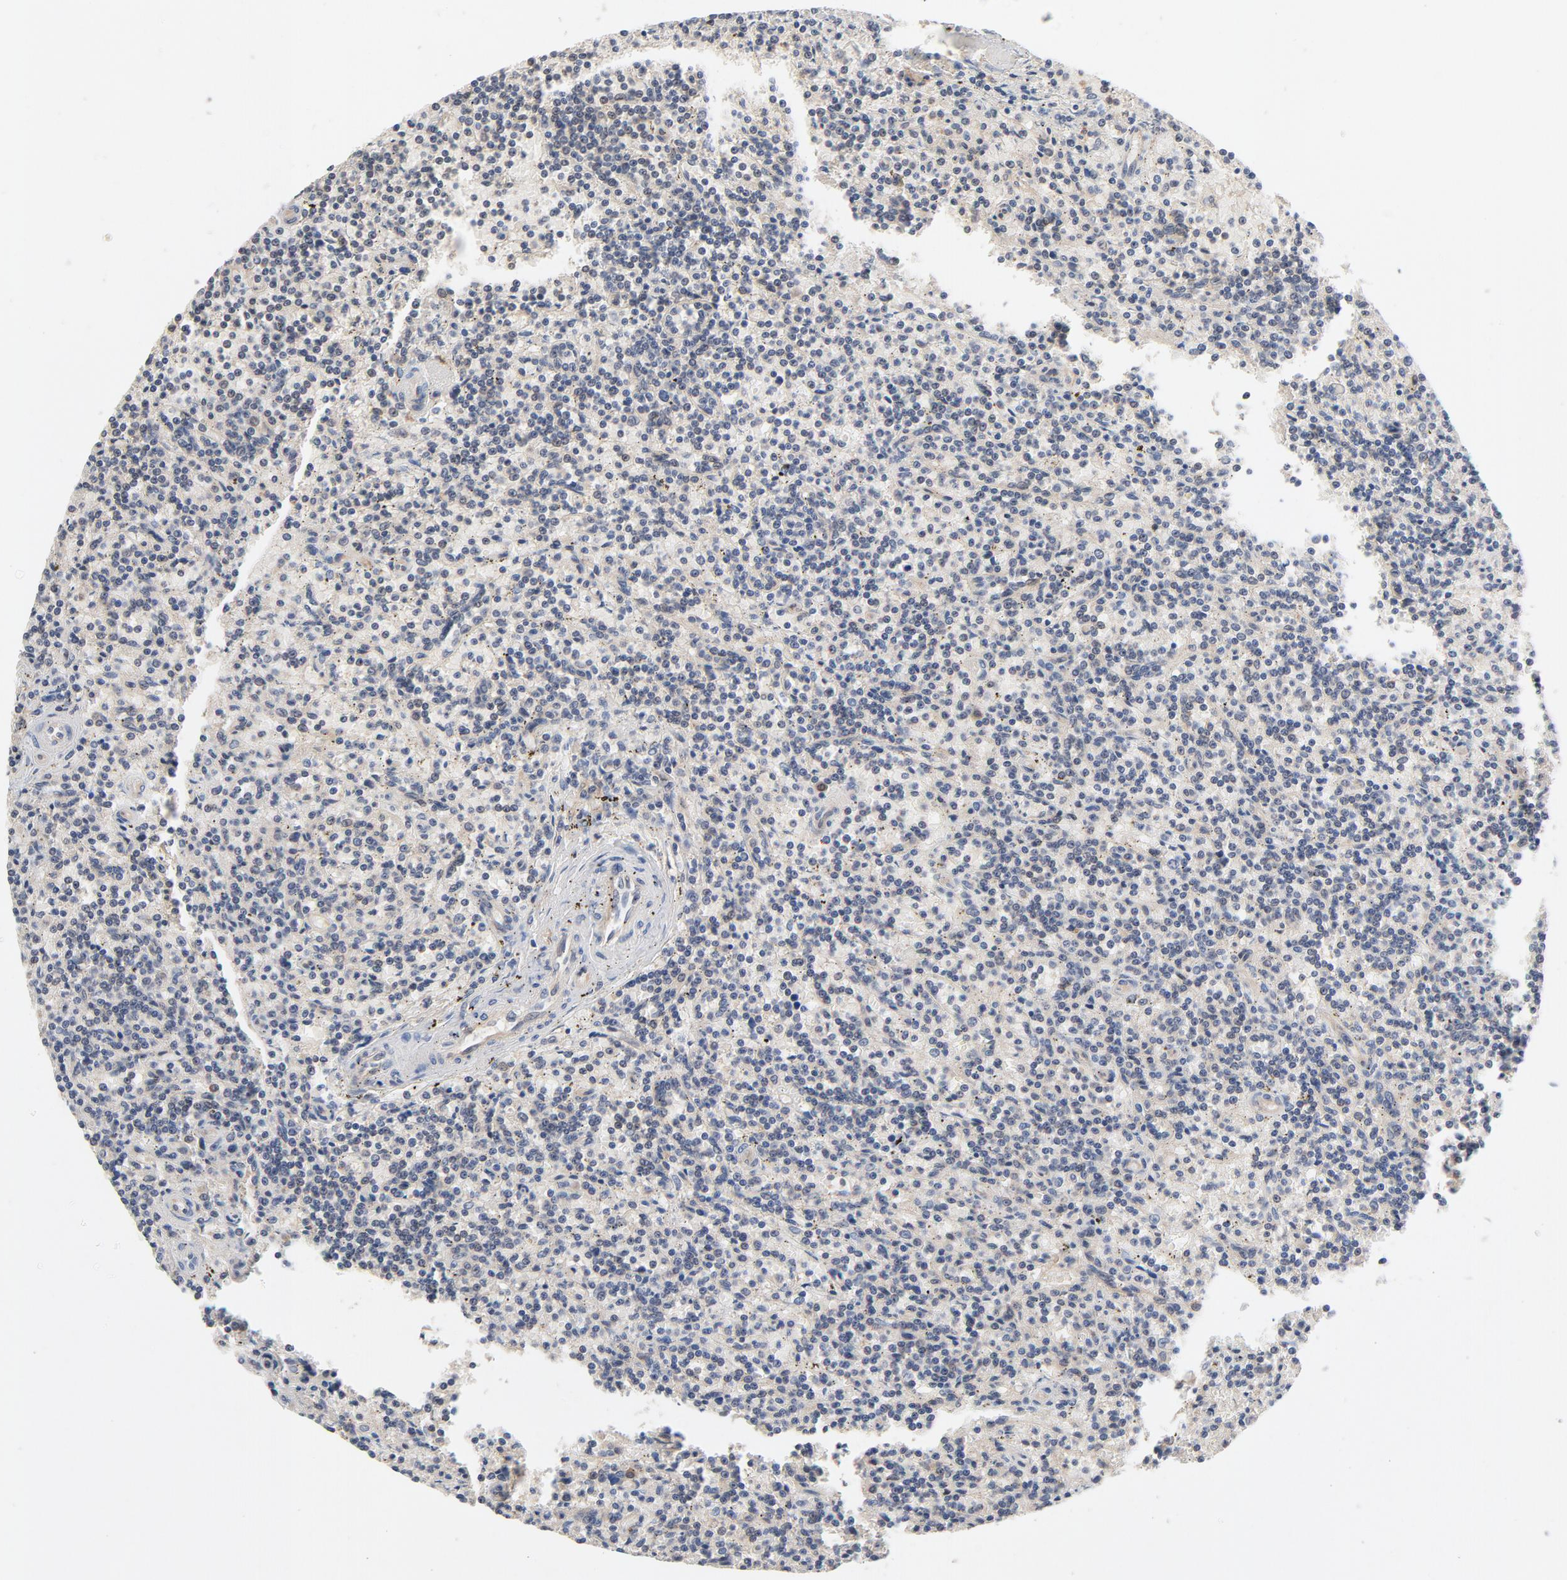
{"staining": {"intensity": "negative", "quantity": "none", "location": "none"}, "tissue": "lymphoma", "cell_type": "Tumor cells", "image_type": "cancer", "snomed": [{"axis": "morphology", "description": "Malignant lymphoma, non-Hodgkin's type, Low grade"}, {"axis": "topography", "description": "Spleen"}], "caption": "Immunohistochemical staining of malignant lymphoma, non-Hodgkin's type (low-grade) shows no significant positivity in tumor cells.", "gene": "PITPNM2", "patient": {"sex": "male", "age": 73}}